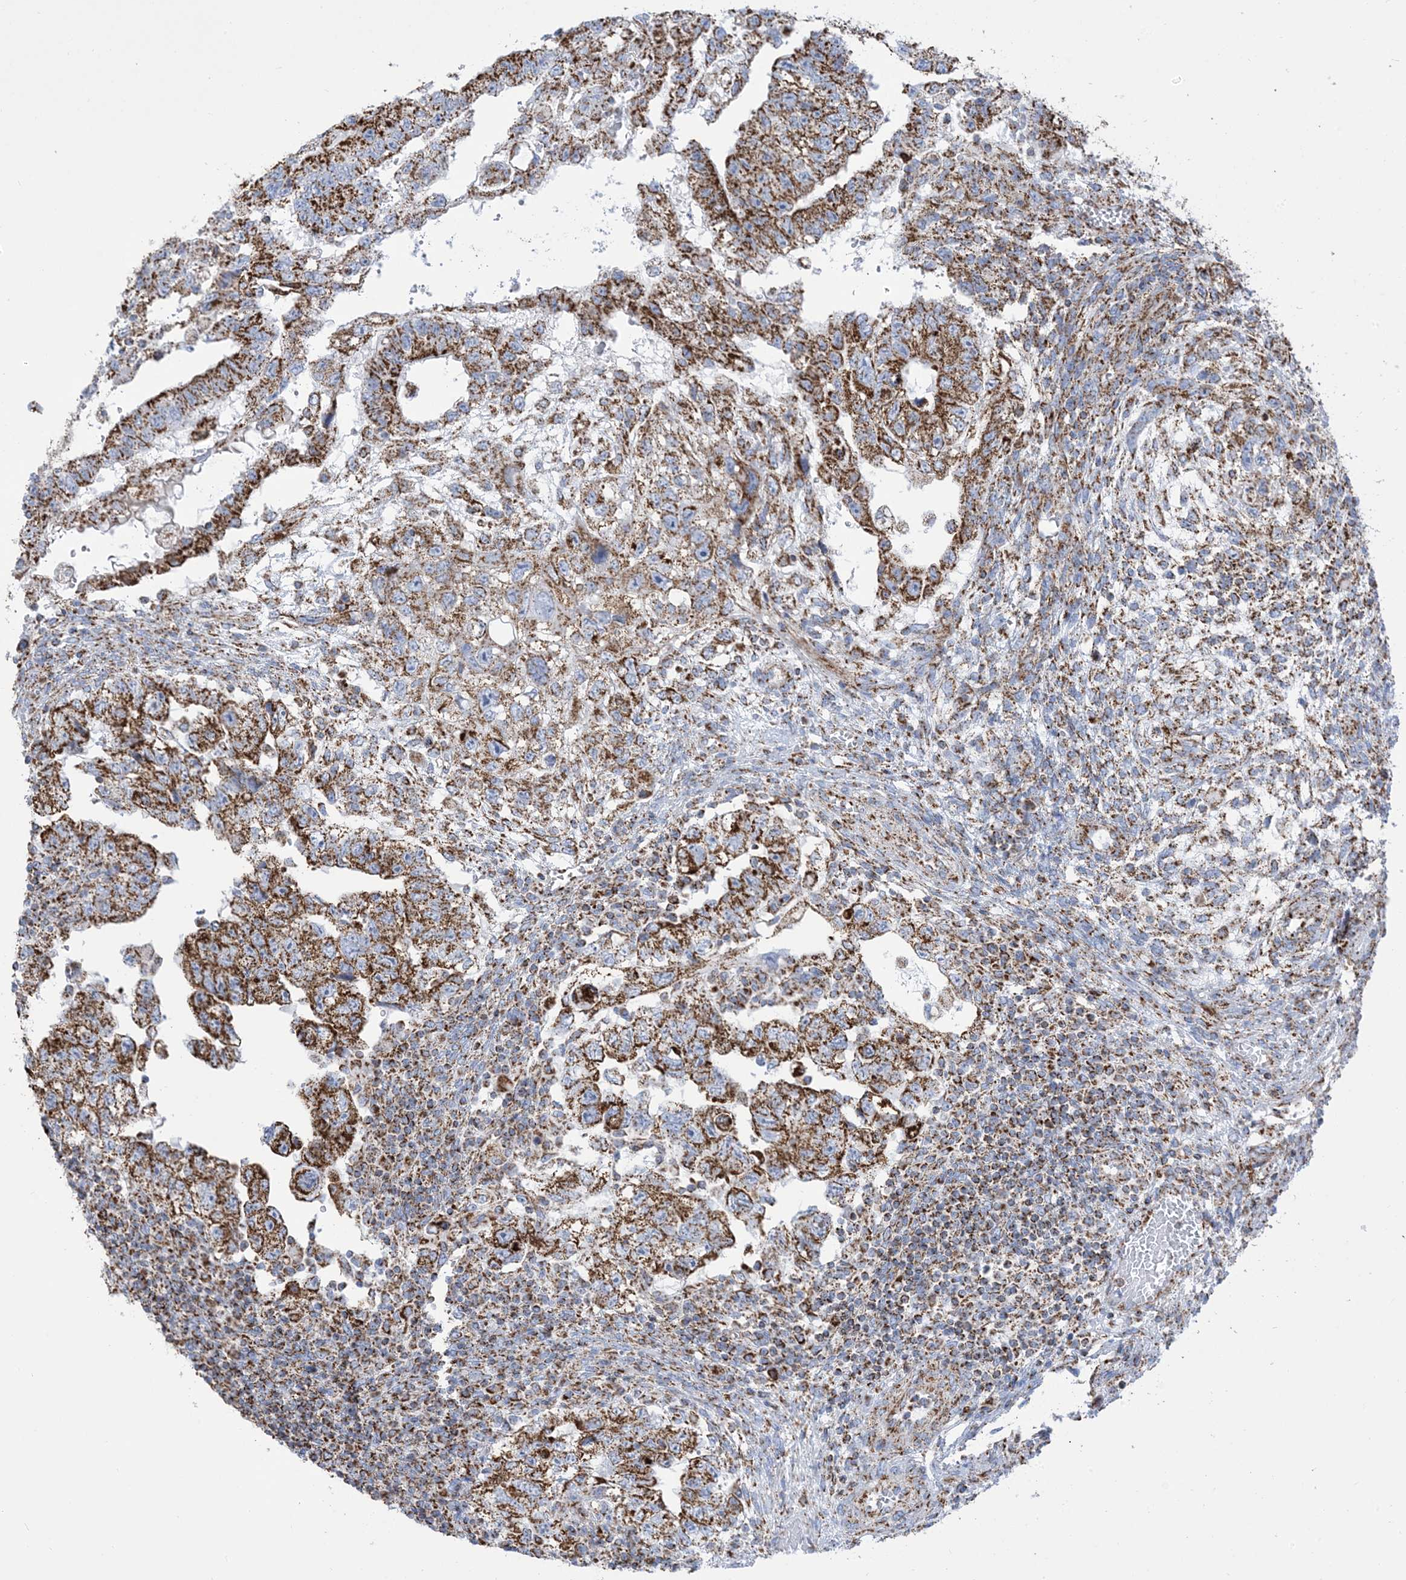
{"staining": {"intensity": "strong", "quantity": ">75%", "location": "cytoplasmic/membranous"}, "tissue": "testis cancer", "cell_type": "Tumor cells", "image_type": "cancer", "snomed": [{"axis": "morphology", "description": "Carcinoma, Embryonal, NOS"}, {"axis": "topography", "description": "Testis"}], "caption": "About >75% of tumor cells in testis cancer (embryonal carcinoma) show strong cytoplasmic/membranous protein positivity as visualized by brown immunohistochemical staining.", "gene": "SAMM50", "patient": {"sex": "male", "age": 36}}